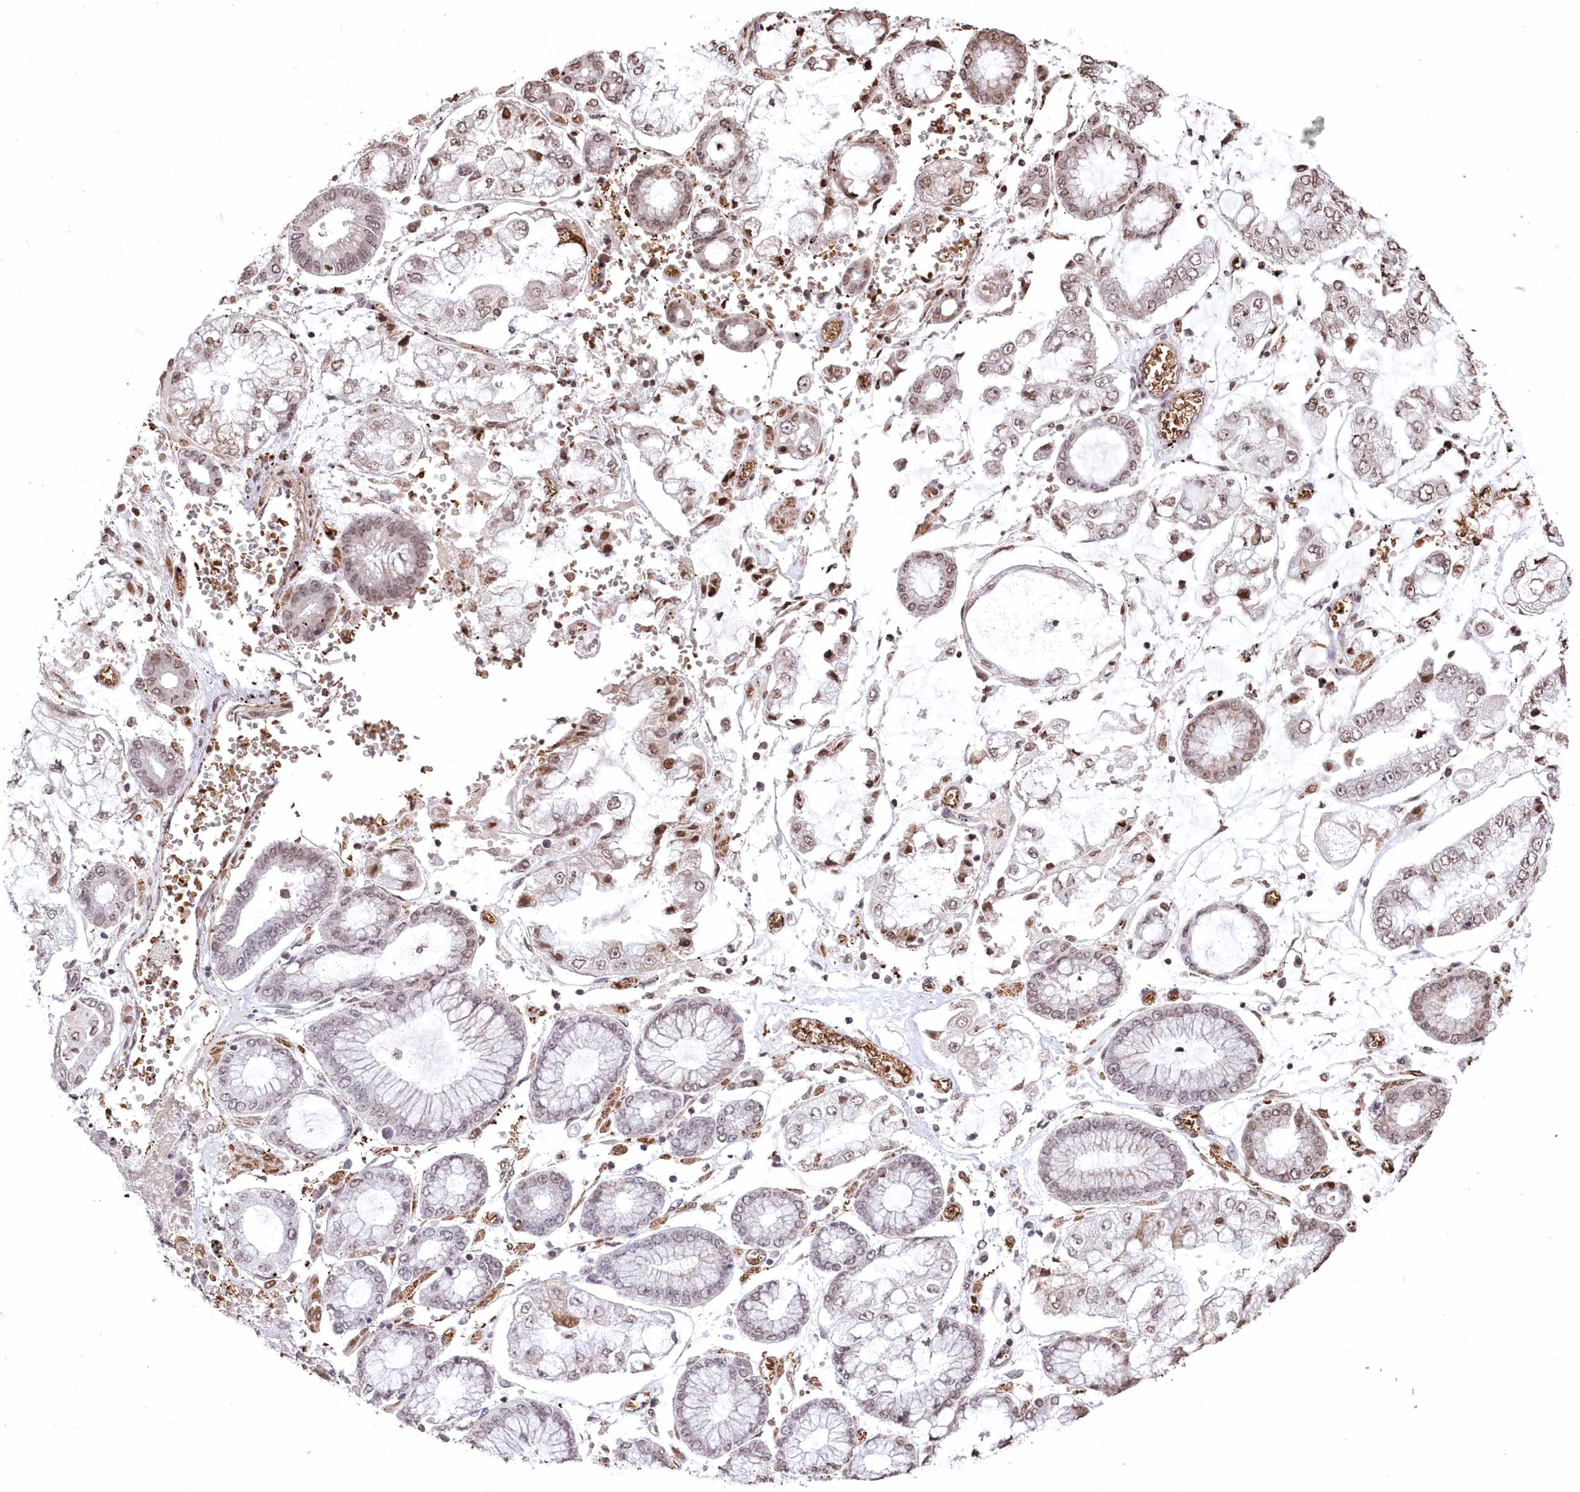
{"staining": {"intensity": "moderate", "quantity": "<25%", "location": "nuclear"}, "tissue": "stomach cancer", "cell_type": "Tumor cells", "image_type": "cancer", "snomed": [{"axis": "morphology", "description": "Adenocarcinoma, NOS"}, {"axis": "topography", "description": "Stomach"}], "caption": "The histopathology image exhibits a brown stain indicating the presence of a protein in the nuclear of tumor cells in adenocarcinoma (stomach).", "gene": "RBM27", "patient": {"sex": "male", "age": 76}}